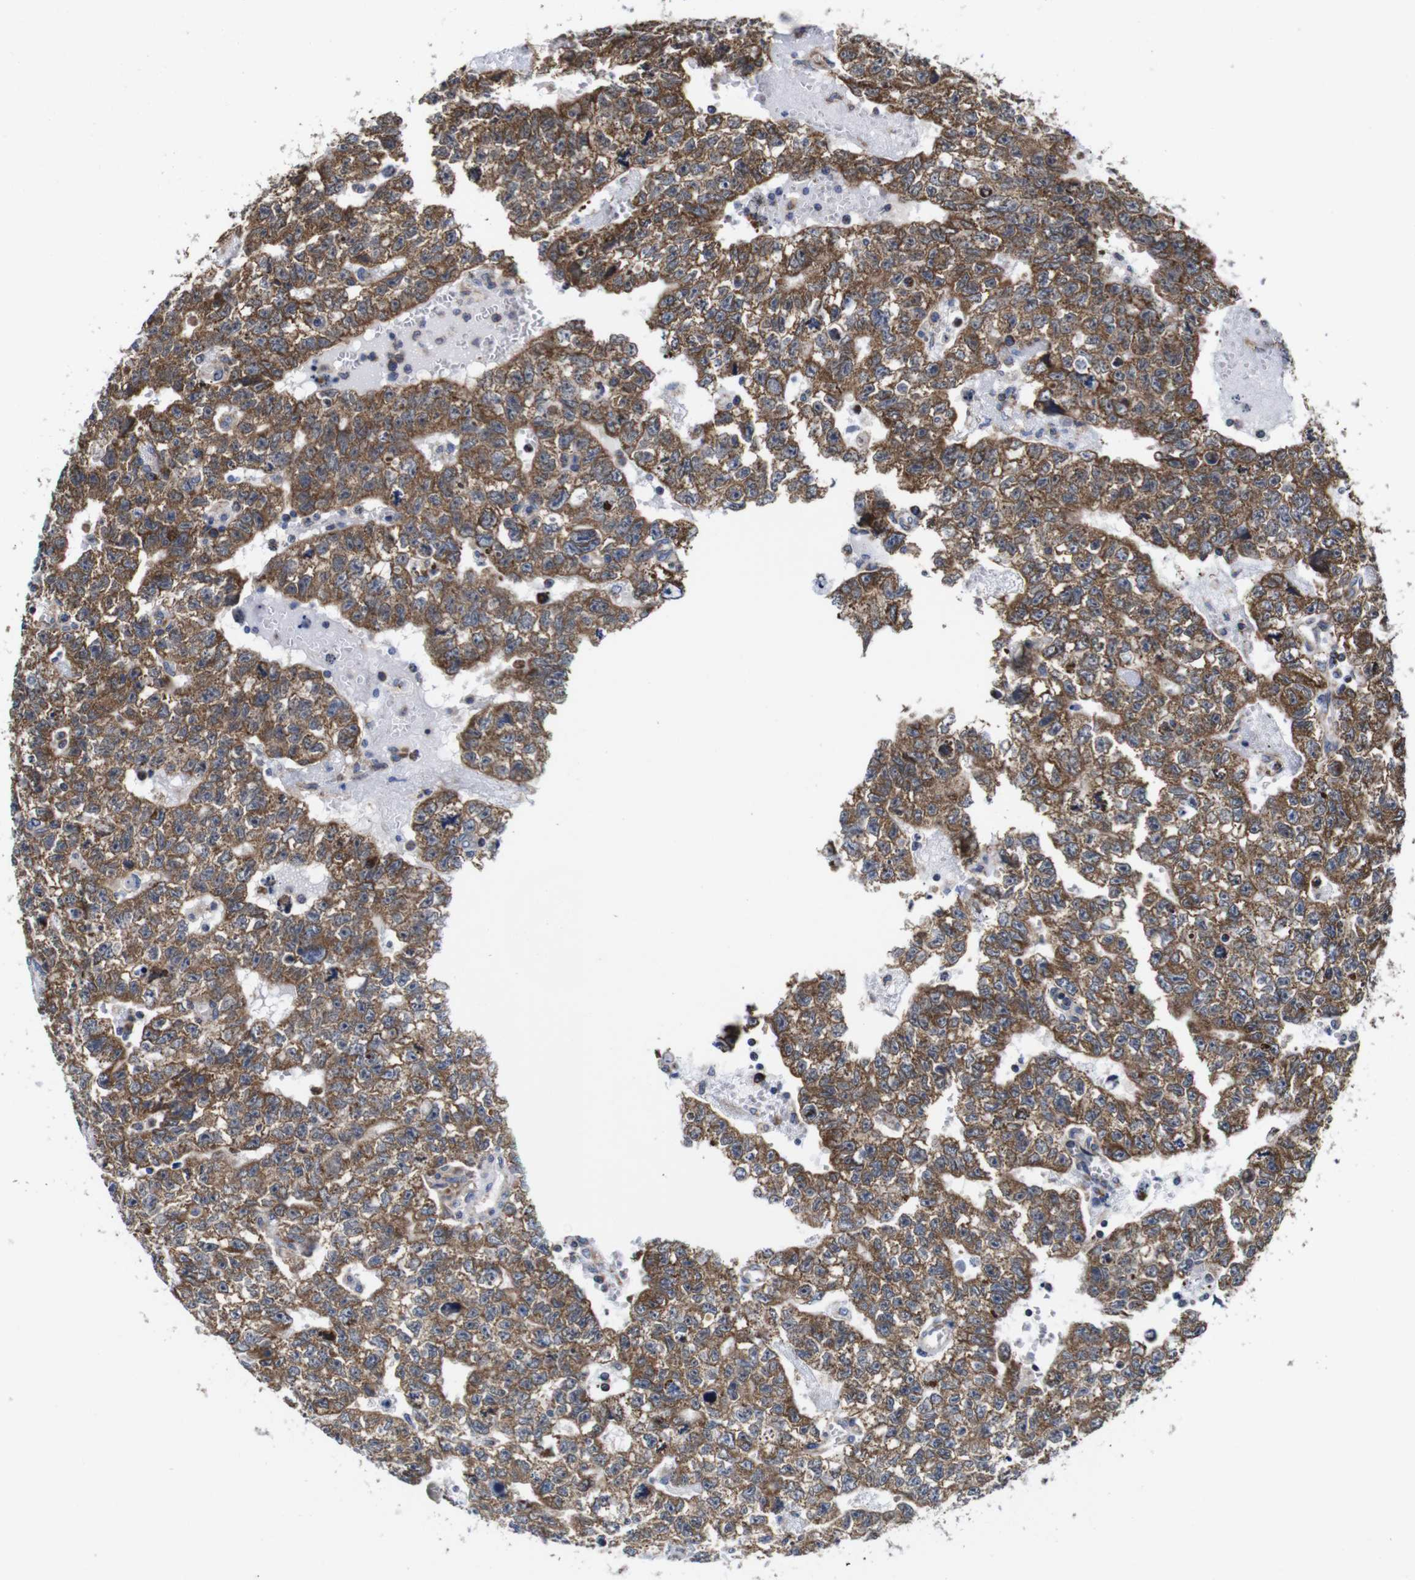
{"staining": {"intensity": "moderate", "quantity": ">75%", "location": "cytoplasmic/membranous"}, "tissue": "testis cancer", "cell_type": "Tumor cells", "image_type": "cancer", "snomed": [{"axis": "morphology", "description": "Seminoma, NOS"}, {"axis": "morphology", "description": "Carcinoma, Embryonal, NOS"}, {"axis": "topography", "description": "Testis"}], "caption": "Testis cancer was stained to show a protein in brown. There is medium levels of moderate cytoplasmic/membranous expression in approximately >75% of tumor cells.", "gene": "C17orf80", "patient": {"sex": "male", "age": 38}}